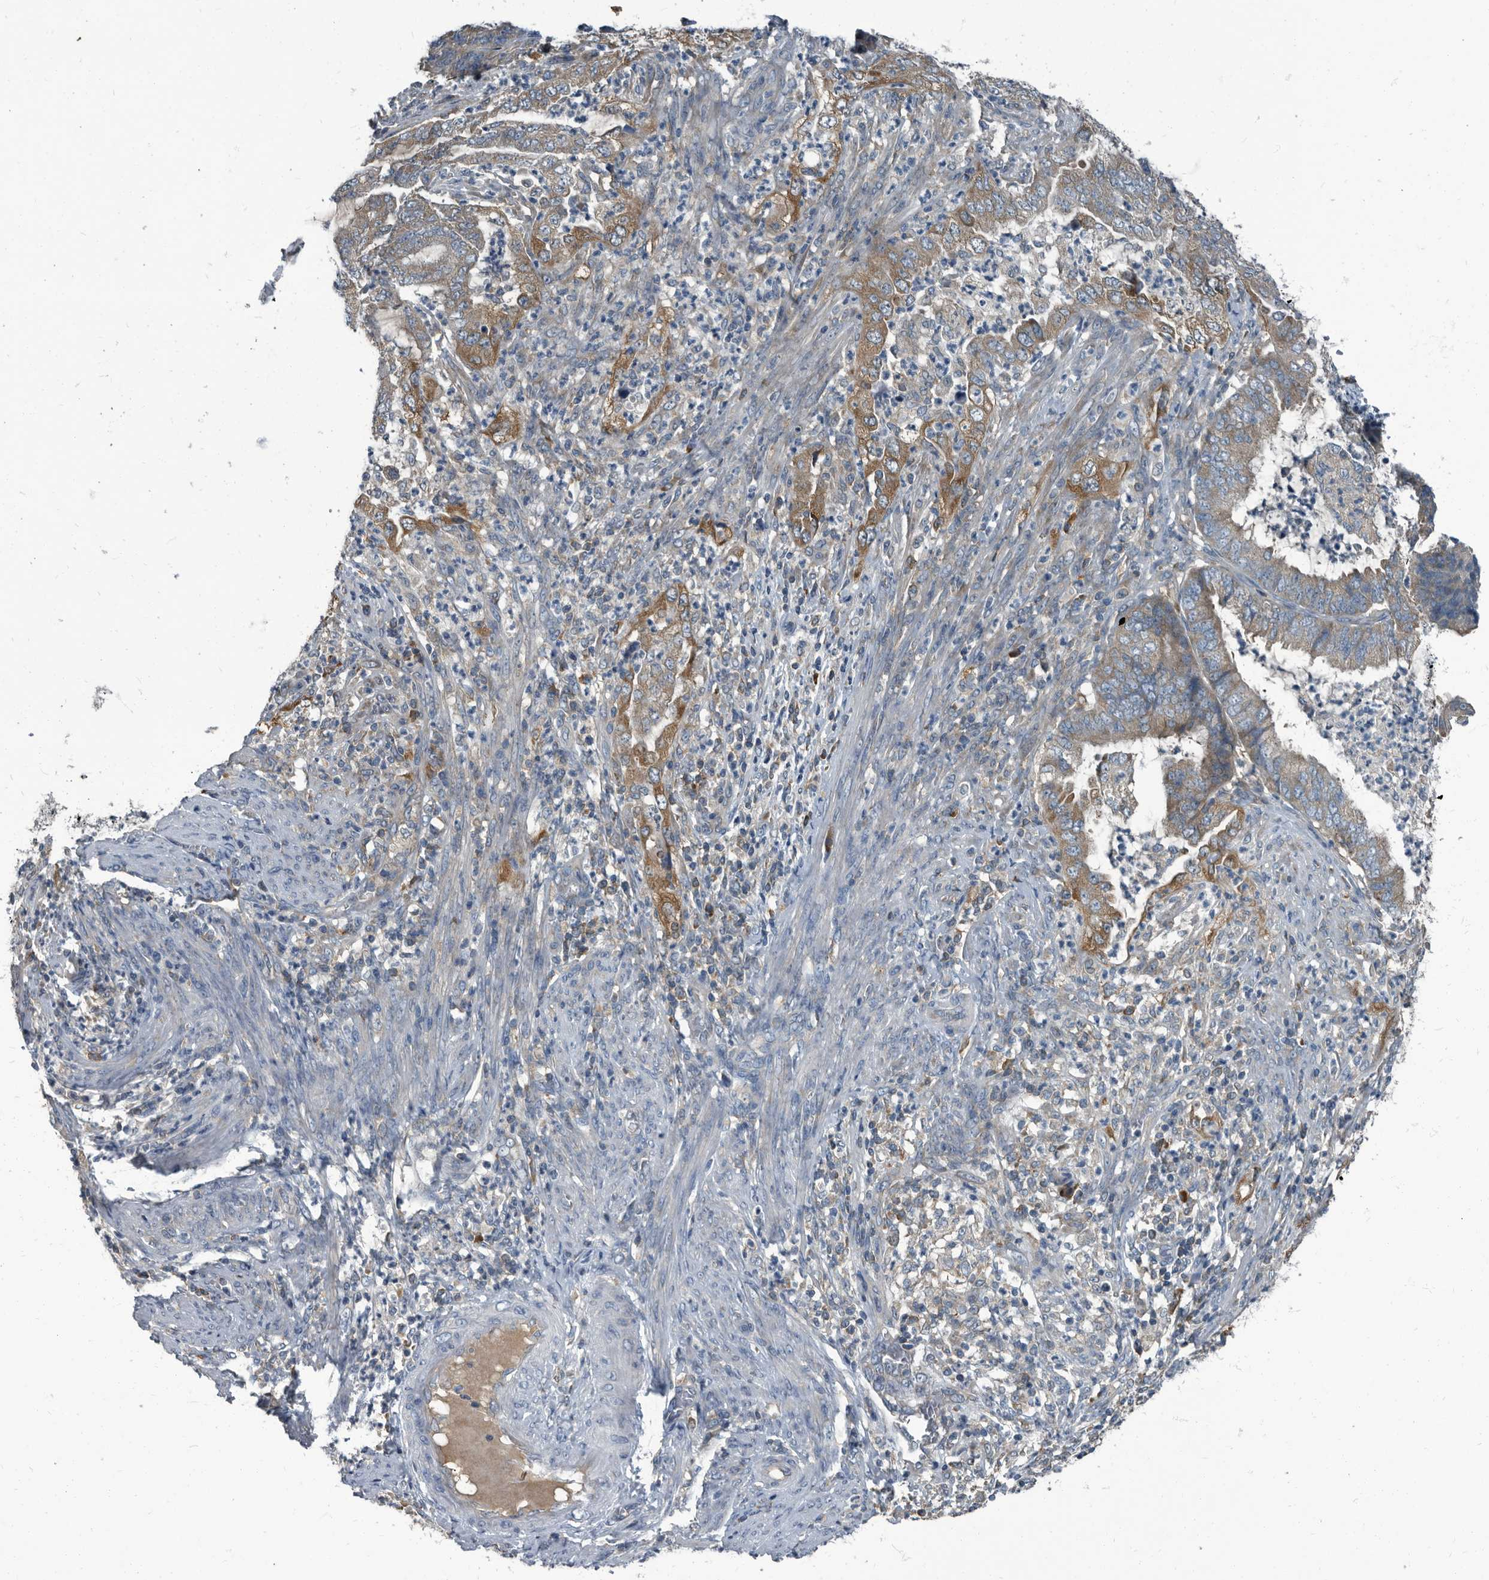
{"staining": {"intensity": "moderate", "quantity": "25%-75%", "location": "cytoplasmic/membranous"}, "tissue": "endometrial cancer", "cell_type": "Tumor cells", "image_type": "cancer", "snomed": [{"axis": "morphology", "description": "Adenocarcinoma, NOS"}, {"axis": "topography", "description": "Endometrium"}], "caption": "Tumor cells demonstrate medium levels of moderate cytoplasmic/membranous staining in about 25%-75% of cells in human endometrial cancer. The staining was performed using DAB (3,3'-diaminobenzidine) to visualize the protein expression in brown, while the nuclei were stained in blue with hematoxylin (Magnification: 20x).", "gene": "CDV3", "patient": {"sex": "female", "age": 51}}